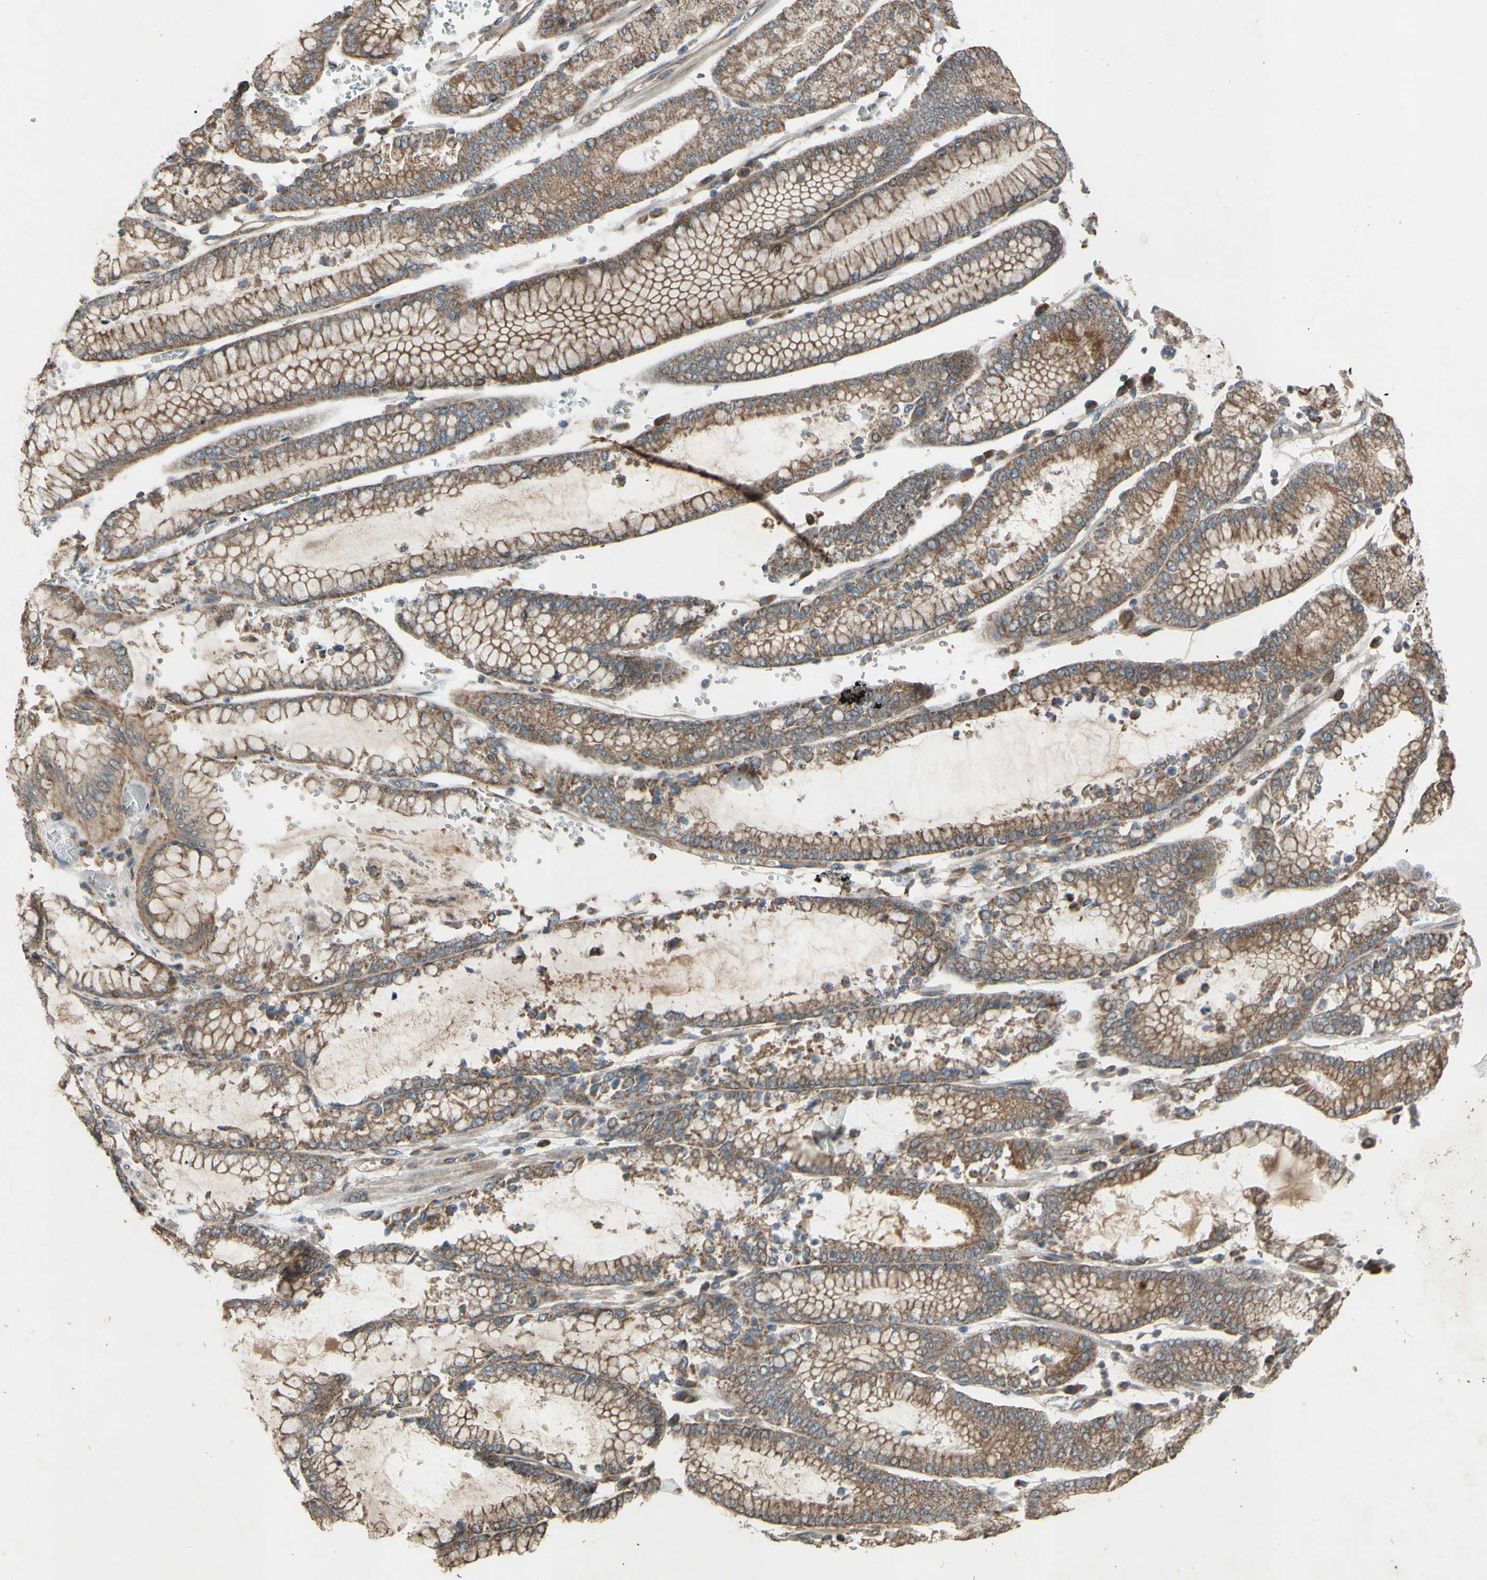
{"staining": {"intensity": "moderate", "quantity": ">75%", "location": "cytoplasmic/membranous"}, "tissue": "stomach cancer", "cell_type": "Tumor cells", "image_type": "cancer", "snomed": [{"axis": "morphology", "description": "Normal tissue, NOS"}, {"axis": "morphology", "description": "Adenocarcinoma, NOS"}, {"axis": "topography", "description": "Stomach, upper"}, {"axis": "topography", "description": "Stomach"}], "caption": "Protein staining by immunohistochemistry (IHC) shows moderate cytoplasmic/membranous expression in approximately >75% of tumor cells in stomach cancer (adenocarcinoma). The staining was performed using DAB, with brown indicating positive protein expression. Nuclei are stained blue with hematoxylin.", "gene": "ACOT8", "patient": {"sex": "male", "age": 76}}